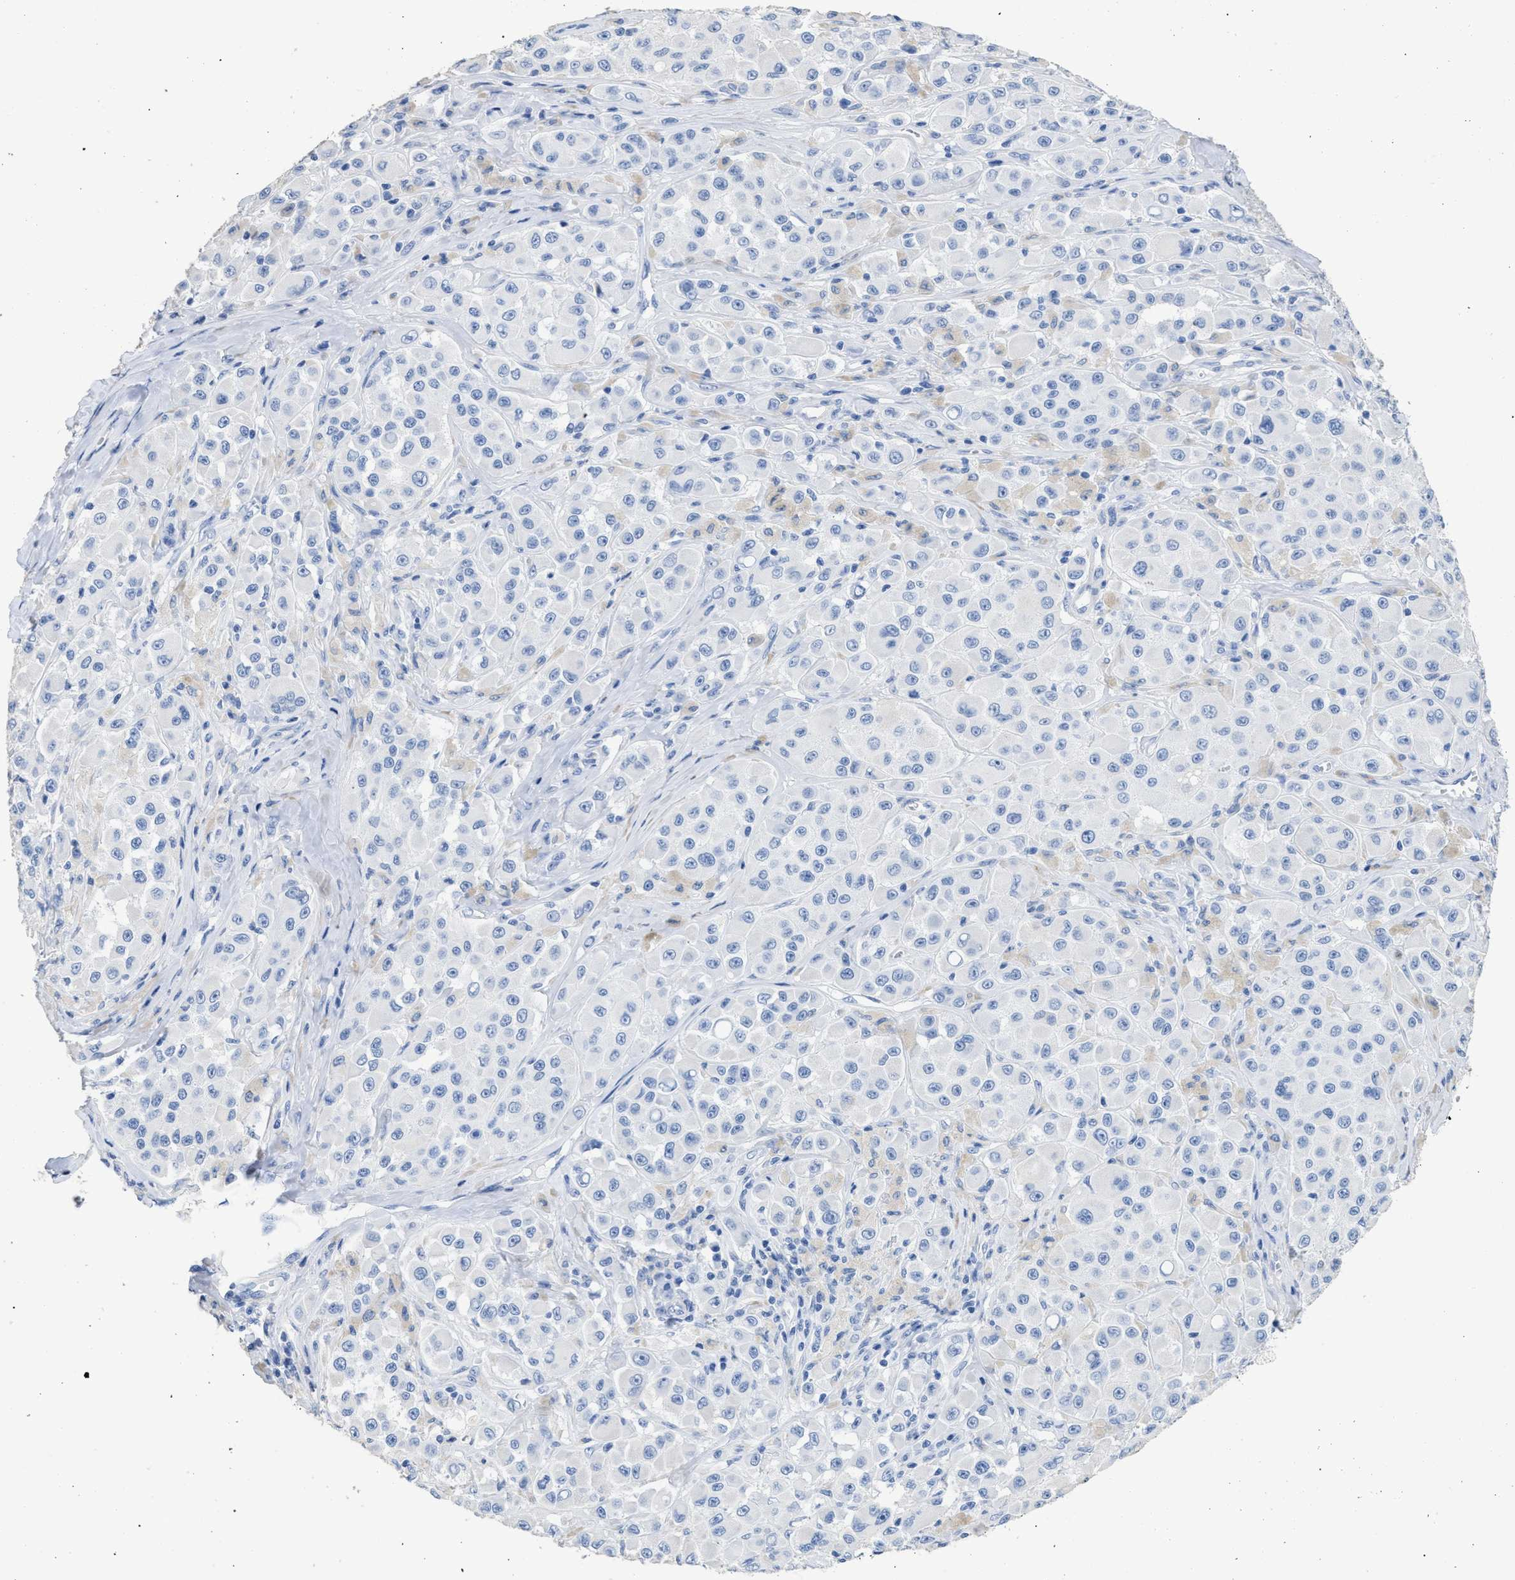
{"staining": {"intensity": "negative", "quantity": "none", "location": "none"}, "tissue": "melanoma", "cell_type": "Tumor cells", "image_type": "cancer", "snomed": [{"axis": "morphology", "description": "Malignant melanoma, NOS"}, {"axis": "topography", "description": "Skin"}], "caption": "An immunohistochemistry (IHC) micrograph of malignant melanoma is shown. There is no staining in tumor cells of malignant melanoma.", "gene": "DLC1", "patient": {"sex": "male", "age": 84}}